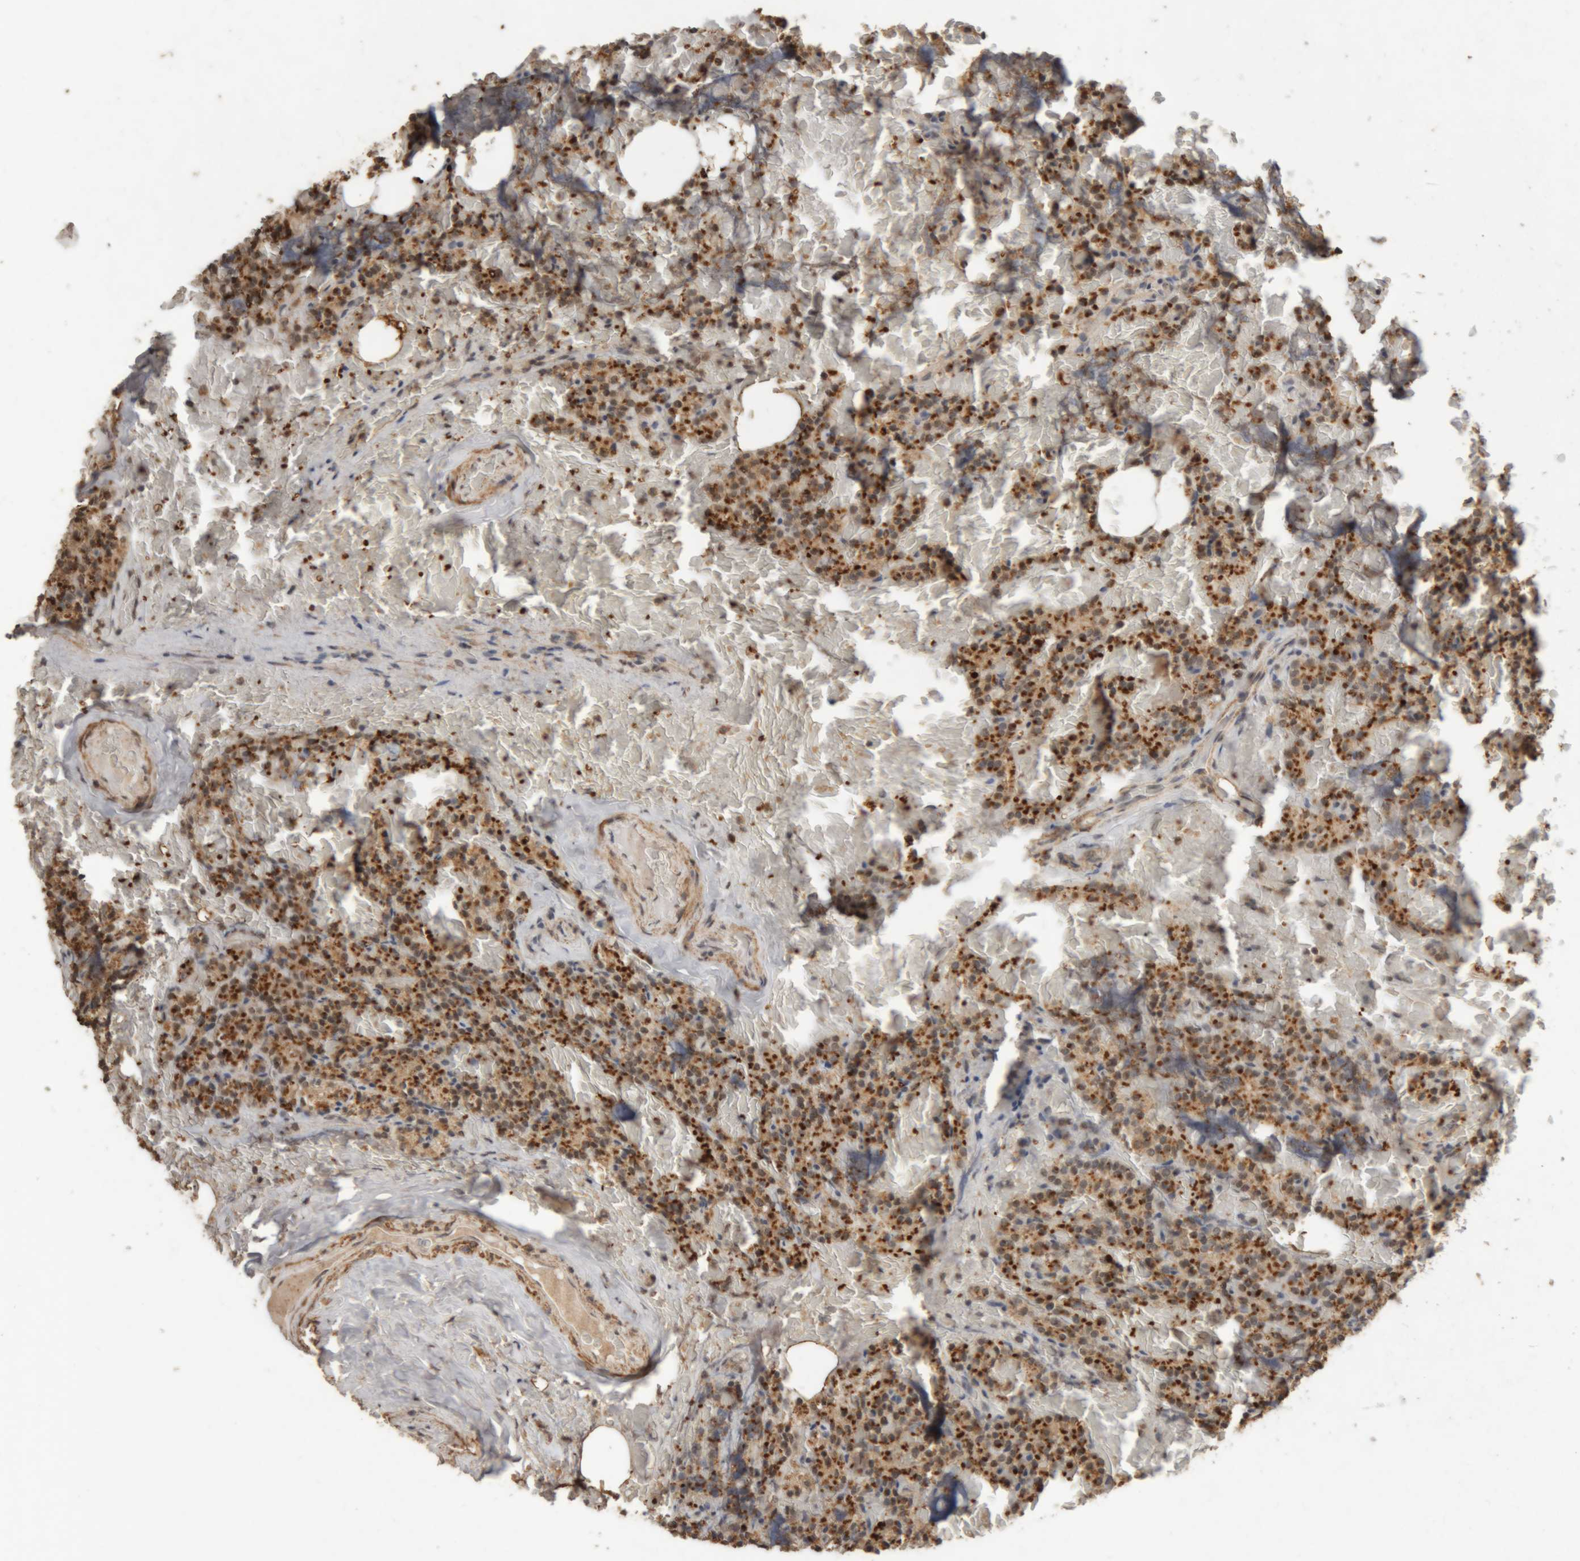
{"staining": {"intensity": "strong", "quantity": ">75%", "location": "cytoplasmic/membranous,nuclear"}, "tissue": "parathyroid gland", "cell_type": "Glandular cells", "image_type": "normal", "snomed": [{"axis": "morphology", "description": "Normal tissue, NOS"}, {"axis": "topography", "description": "Parathyroid gland"}], "caption": "IHC photomicrograph of benign parathyroid gland: parathyroid gland stained using IHC shows high levels of strong protein expression localized specifically in the cytoplasmic/membranous,nuclear of glandular cells, appearing as a cytoplasmic/membranous,nuclear brown color.", "gene": "KEAP1", "patient": {"sex": "female", "age": 78}}